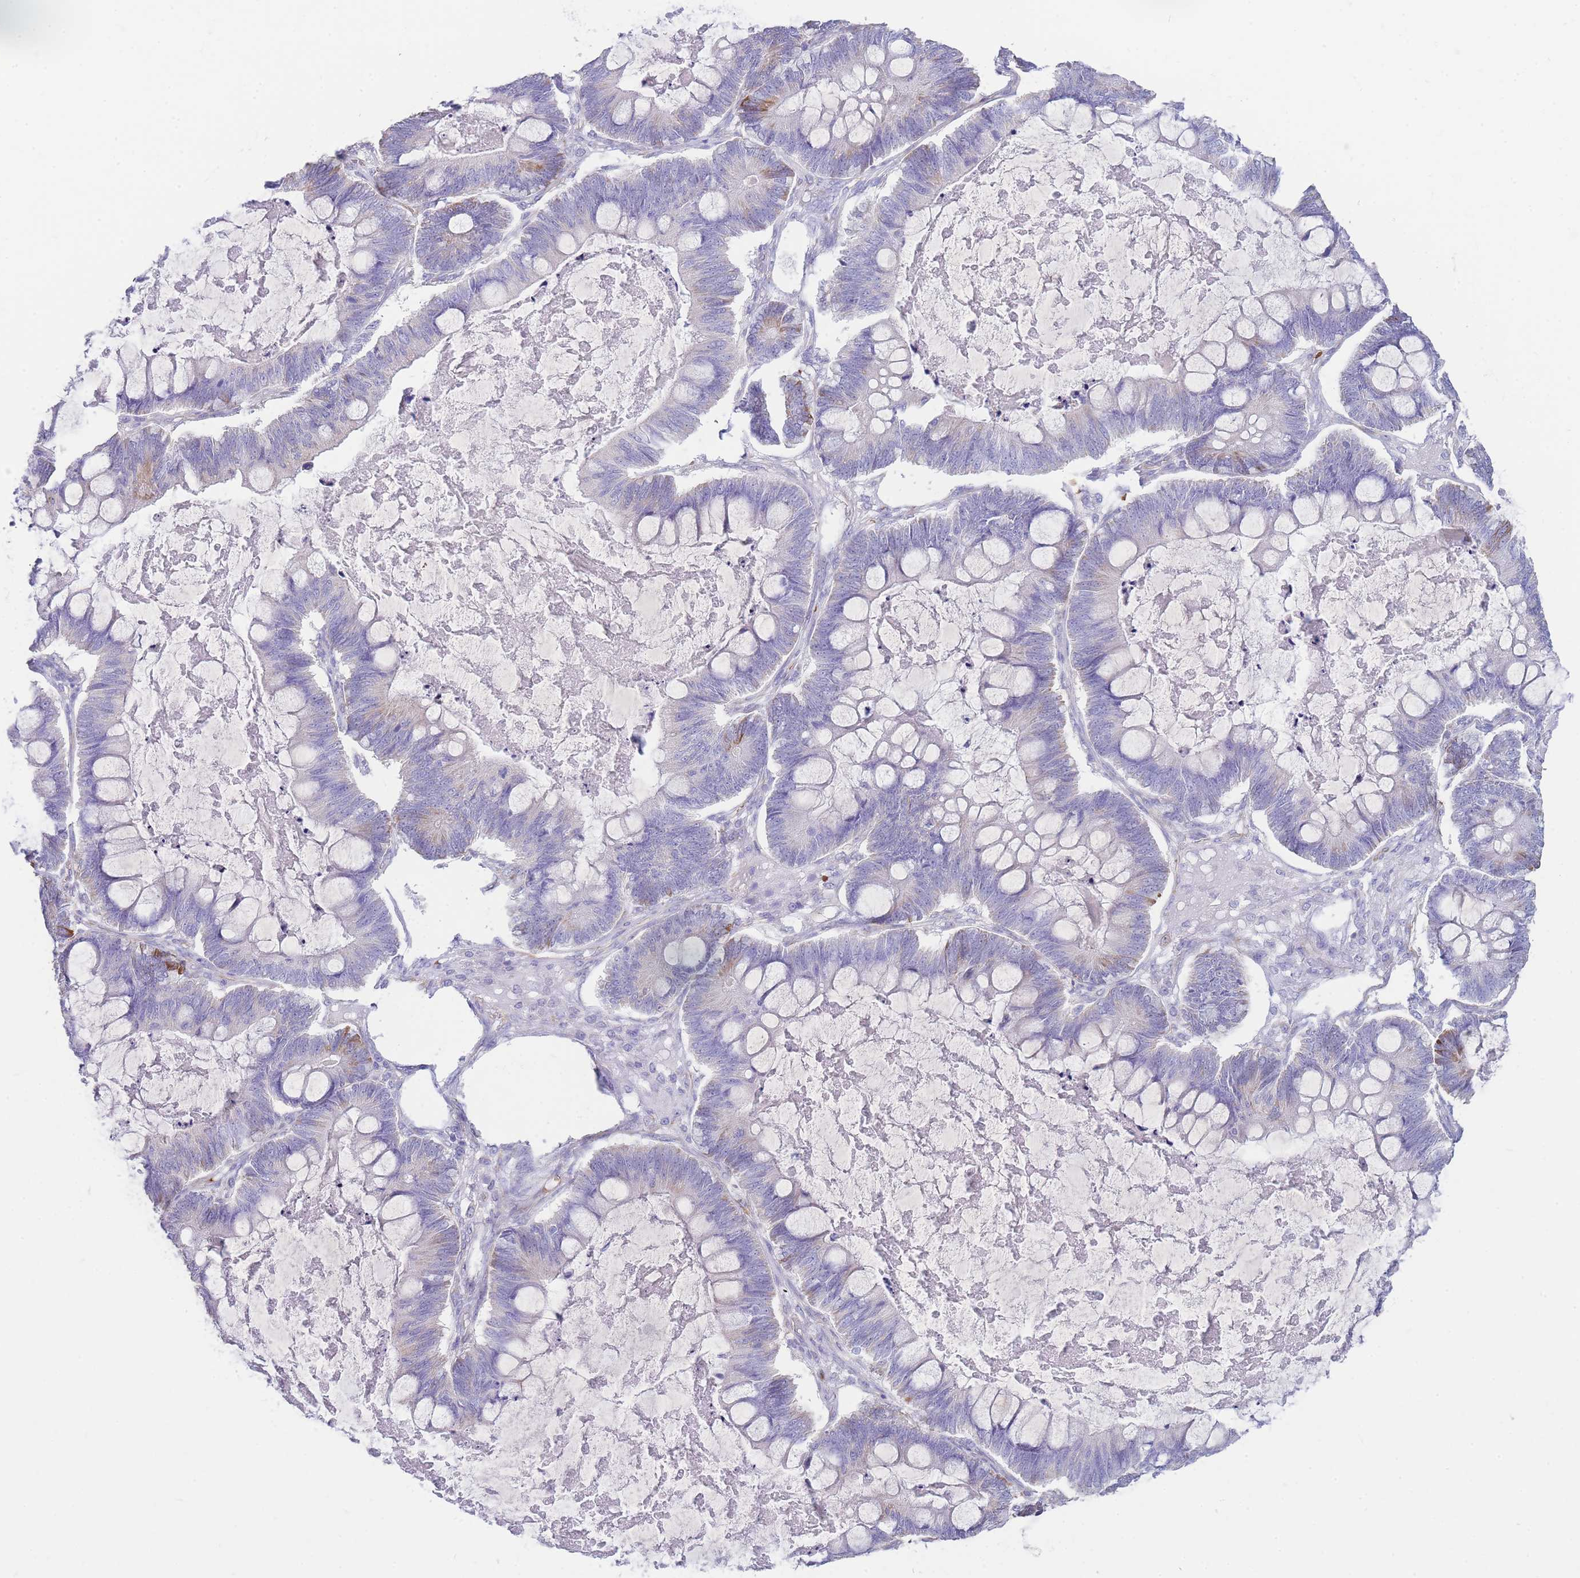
{"staining": {"intensity": "moderate", "quantity": "<25%", "location": "cytoplasmic/membranous"}, "tissue": "ovarian cancer", "cell_type": "Tumor cells", "image_type": "cancer", "snomed": [{"axis": "morphology", "description": "Cystadenocarcinoma, mucinous, NOS"}, {"axis": "topography", "description": "Ovary"}], "caption": "DAB immunohistochemical staining of ovarian cancer (mucinous cystadenocarcinoma) demonstrates moderate cytoplasmic/membranous protein staining in about <25% of tumor cells.", "gene": "ANKRD53", "patient": {"sex": "female", "age": 61}}